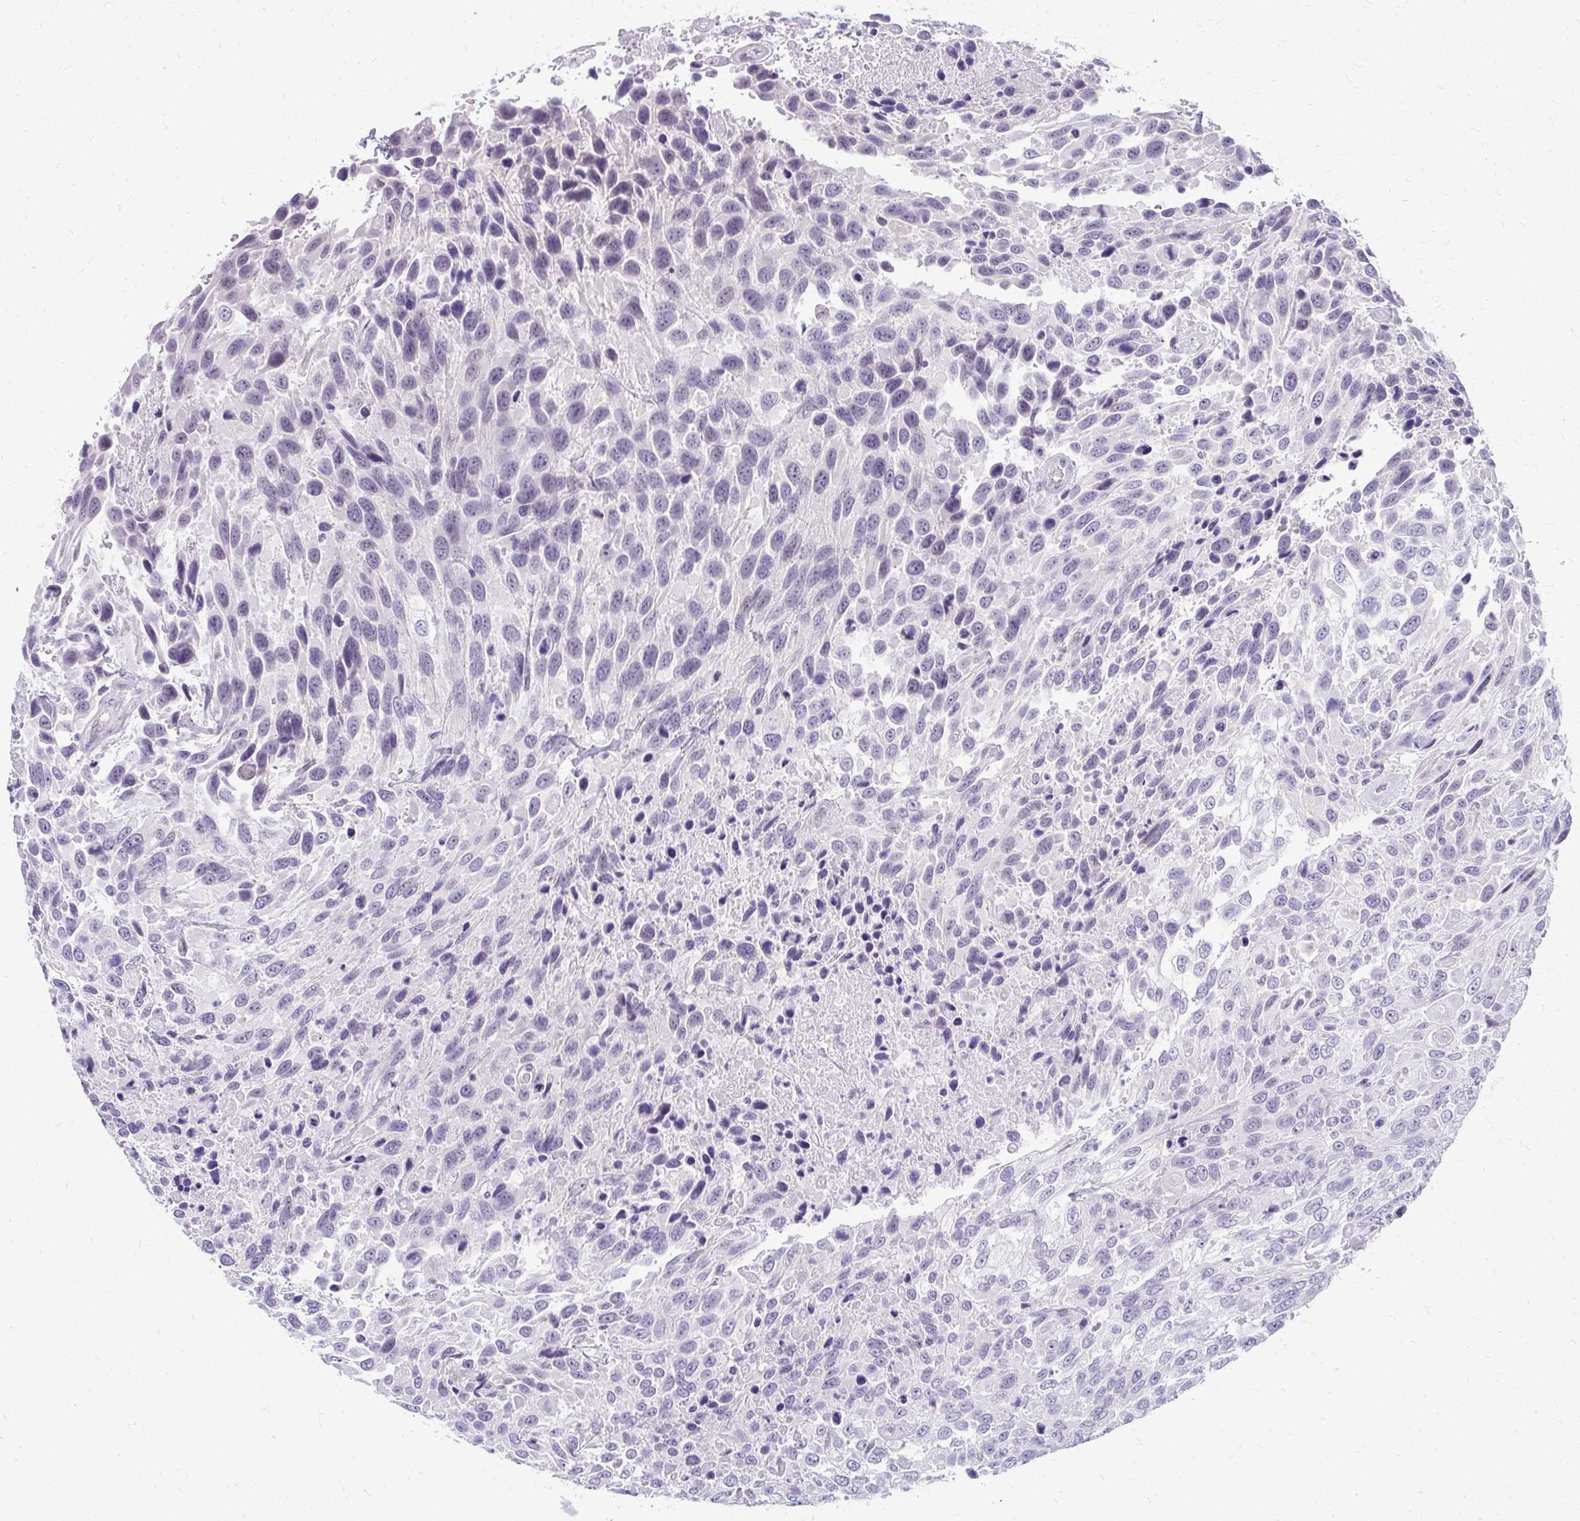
{"staining": {"intensity": "negative", "quantity": "none", "location": "none"}, "tissue": "urothelial cancer", "cell_type": "Tumor cells", "image_type": "cancer", "snomed": [{"axis": "morphology", "description": "Urothelial carcinoma, High grade"}, {"axis": "topography", "description": "Urinary bladder"}], "caption": "A histopathology image of urothelial carcinoma (high-grade) stained for a protein shows no brown staining in tumor cells.", "gene": "TEX33", "patient": {"sex": "female", "age": 70}}